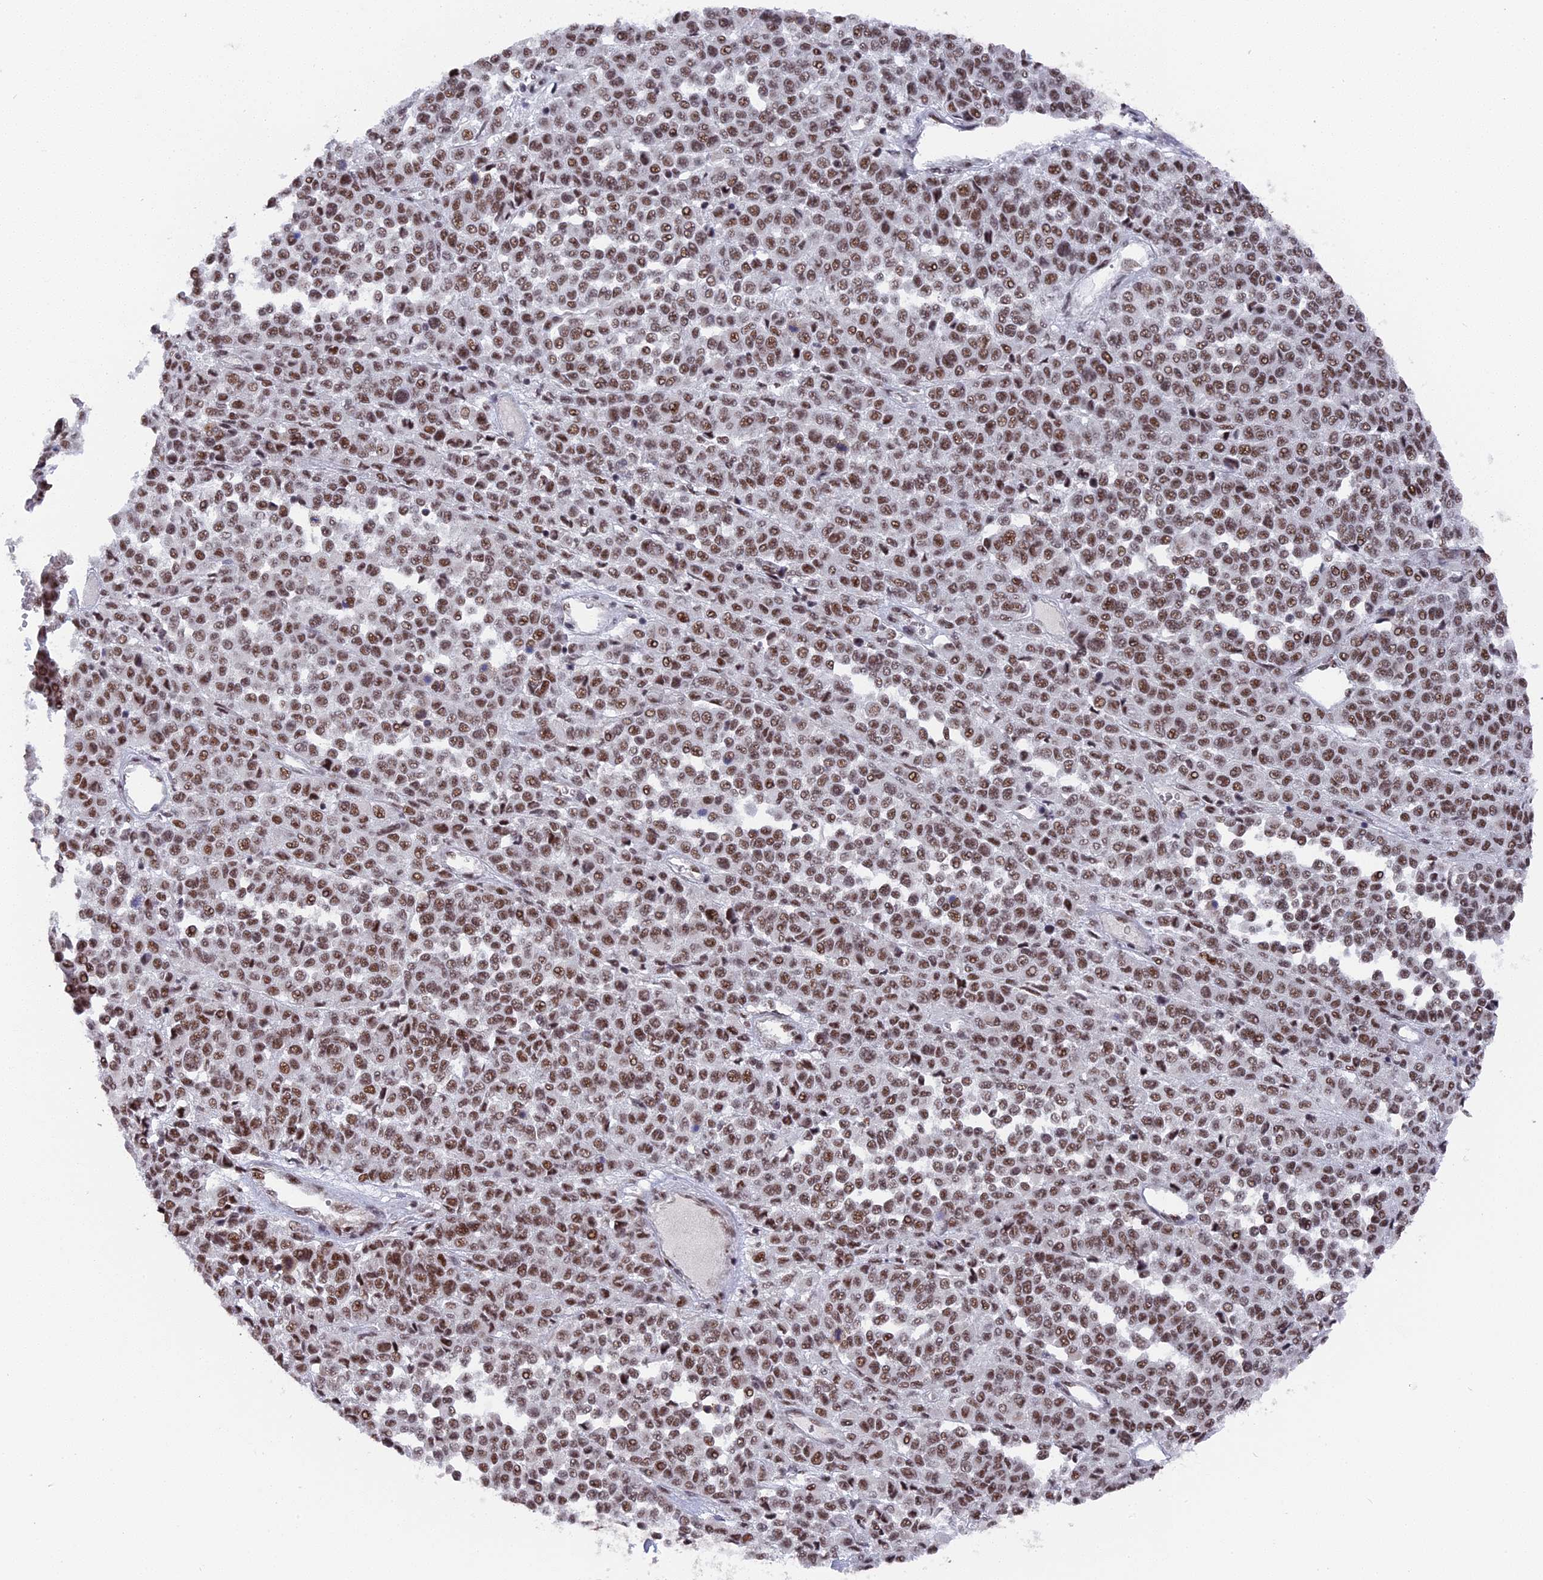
{"staining": {"intensity": "moderate", "quantity": ">75%", "location": "nuclear"}, "tissue": "melanoma", "cell_type": "Tumor cells", "image_type": "cancer", "snomed": [{"axis": "morphology", "description": "Malignant melanoma, Metastatic site"}, {"axis": "topography", "description": "Pancreas"}], "caption": "About >75% of tumor cells in malignant melanoma (metastatic site) demonstrate moderate nuclear protein expression as visualized by brown immunohistochemical staining.", "gene": "SF3A2", "patient": {"sex": "female", "age": 30}}